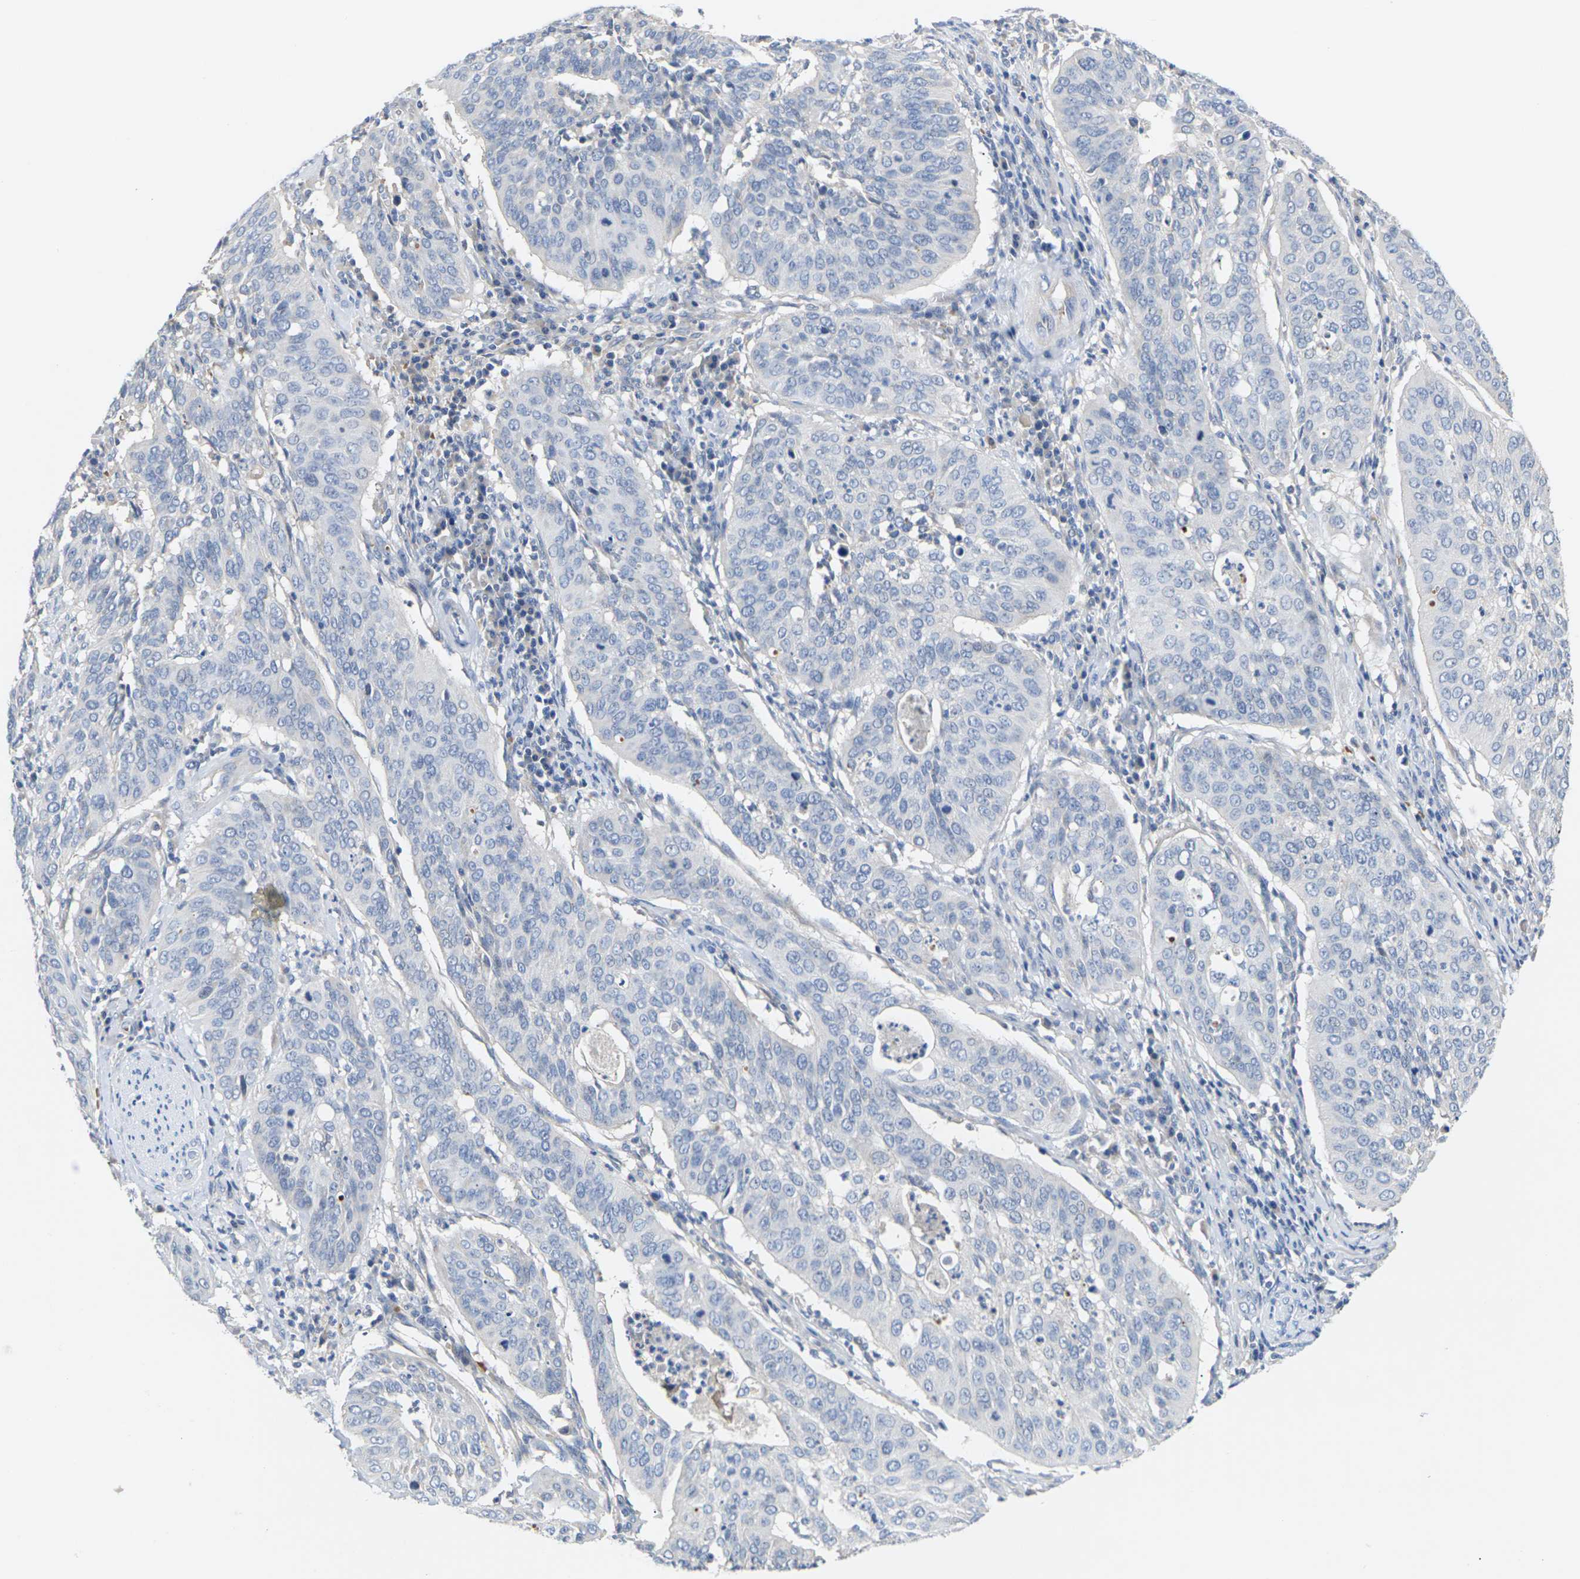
{"staining": {"intensity": "negative", "quantity": "none", "location": "none"}, "tissue": "cervical cancer", "cell_type": "Tumor cells", "image_type": "cancer", "snomed": [{"axis": "morphology", "description": "Normal tissue, NOS"}, {"axis": "morphology", "description": "Squamous cell carcinoma, NOS"}, {"axis": "topography", "description": "Cervix"}], "caption": "Cervical cancer was stained to show a protein in brown. There is no significant staining in tumor cells. (DAB immunohistochemistry (IHC) with hematoxylin counter stain).", "gene": "TMCO4", "patient": {"sex": "female", "age": 39}}